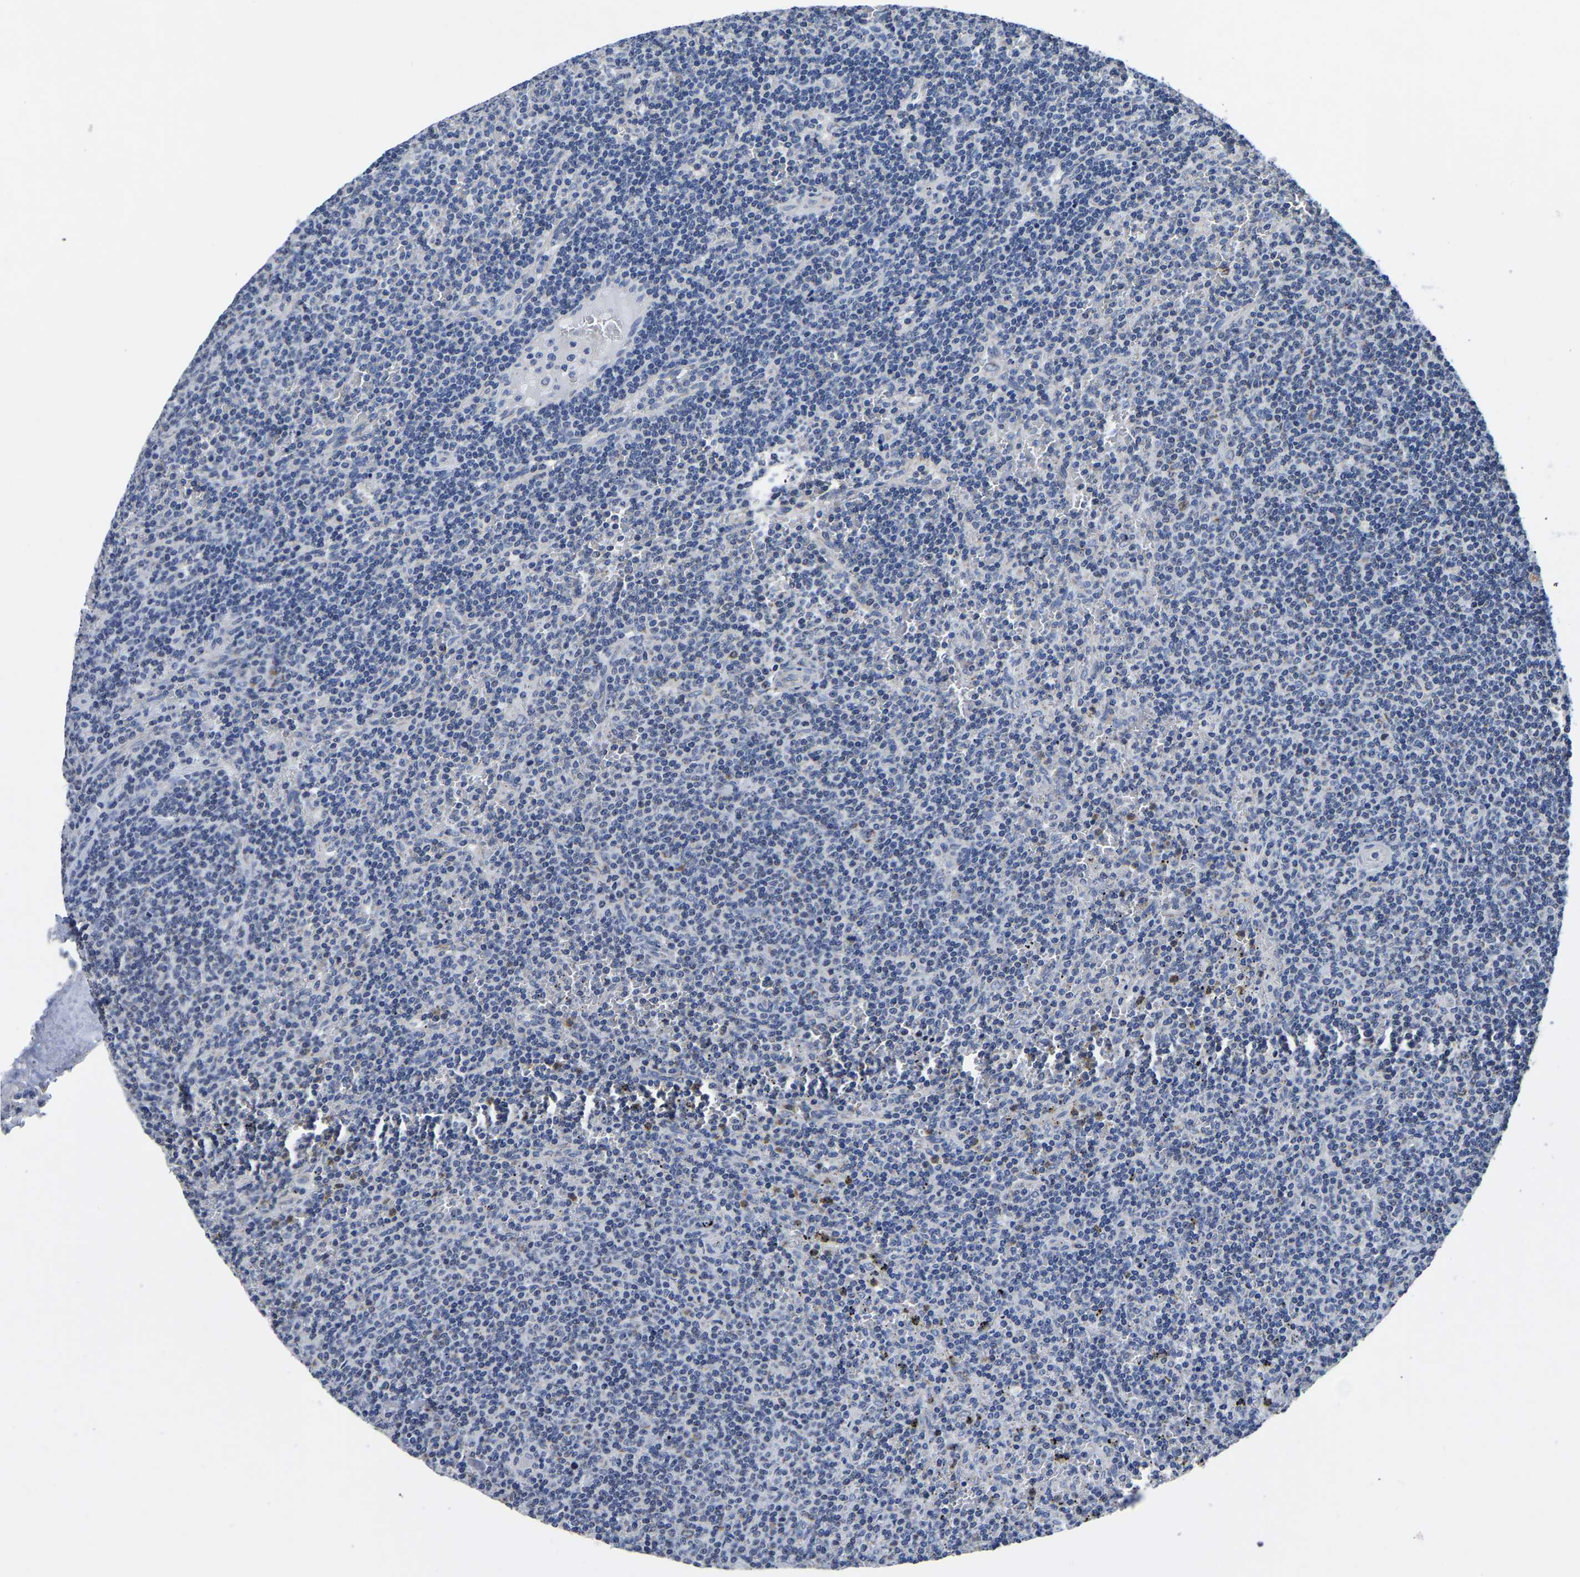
{"staining": {"intensity": "negative", "quantity": "none", "location": "none"}, "tissue": "lymphoma", "cell_type": "Tumor cells", "image_type": "cancer", "snomed": [{"axis": "morphology", "description": "Malignant lymphoma, non-Hodgkin's type, Low grade"}, {"axis": "topography", "description": "Spleen"}], "caption": "This is an IHC histopathology image of lymphoma. There is no positivity in tumor cells.", "gene": "FGD5", "patient": {"sex": "female", "age": 50}}